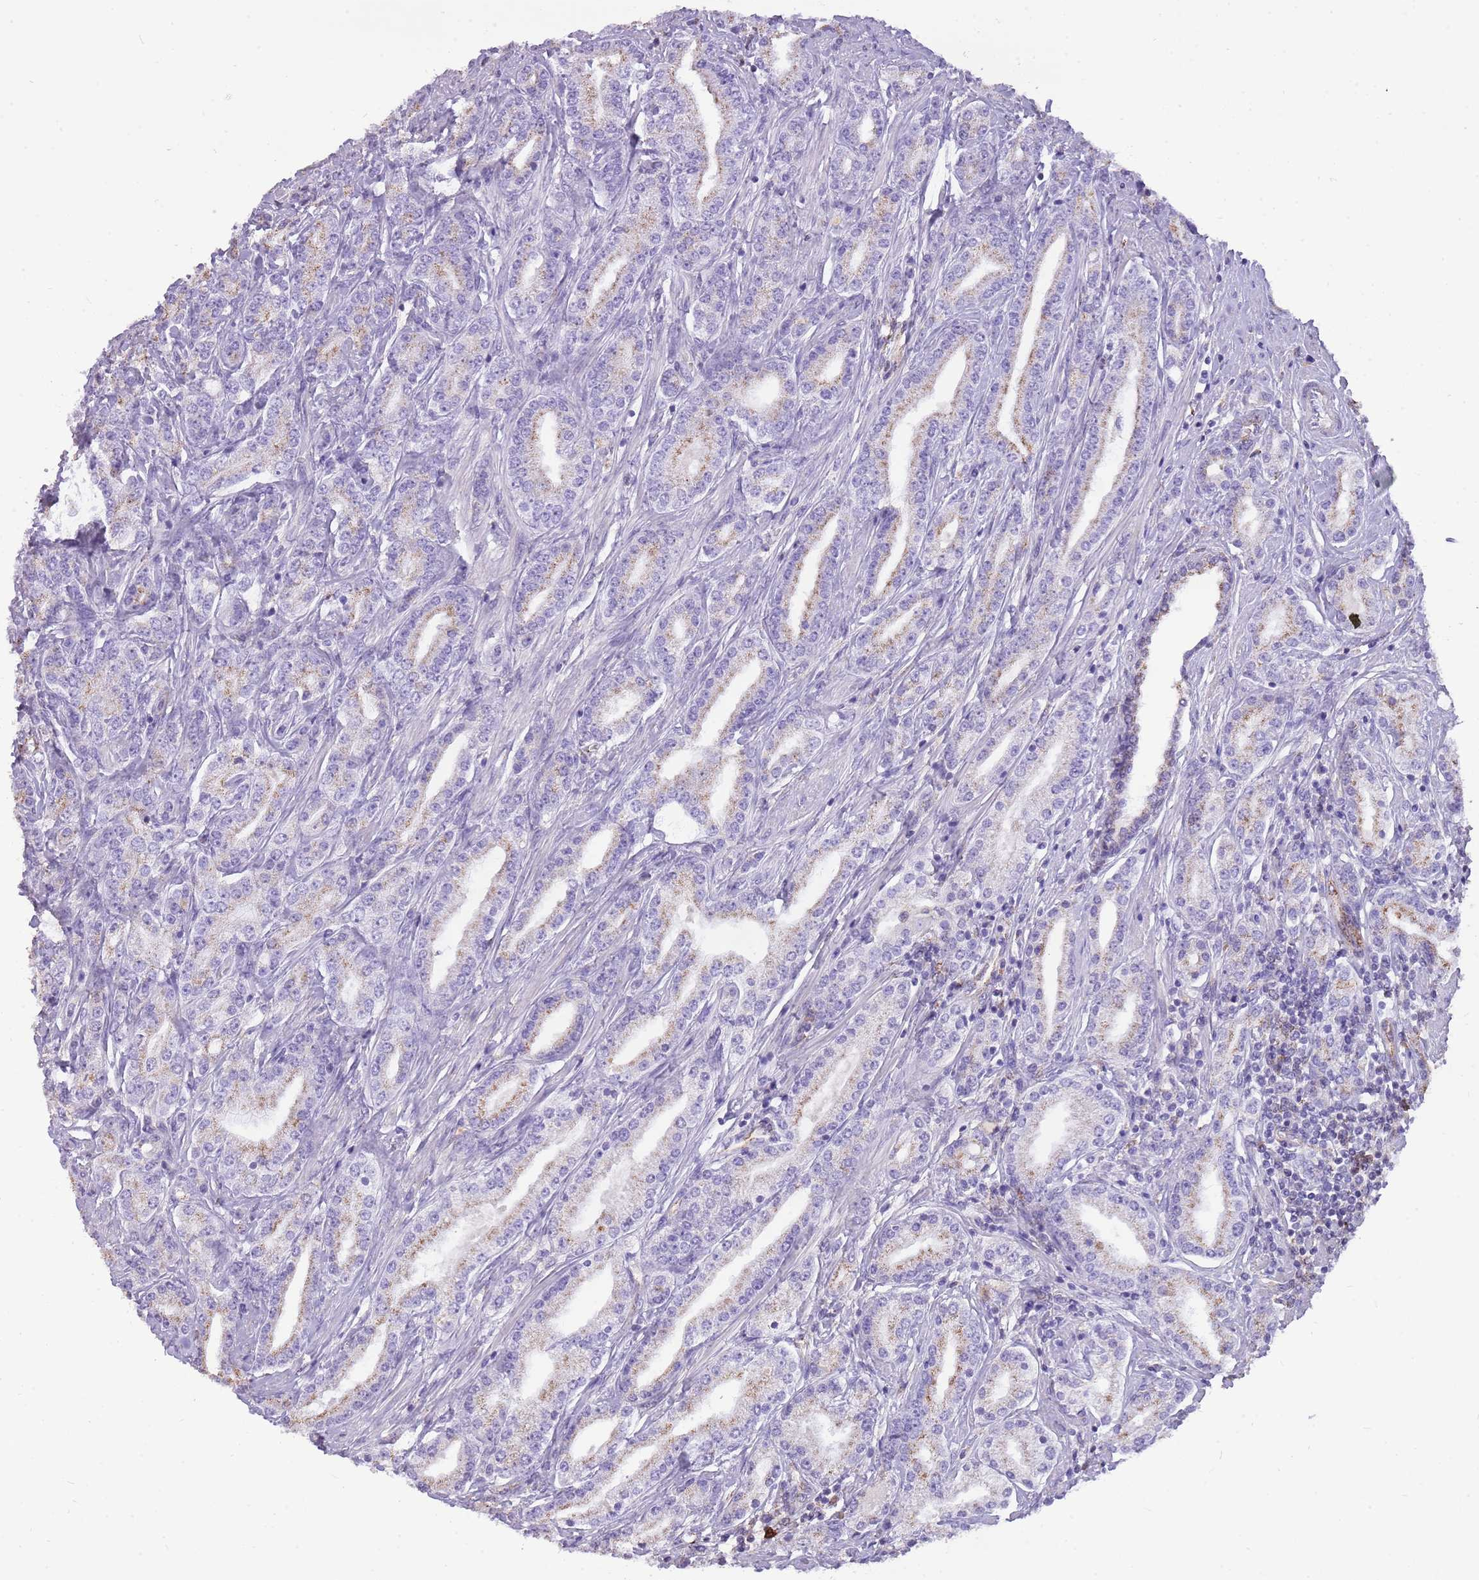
{"staining": {"intensity": "weak", "quantity": "<25%", "location": "cytoplasmic/membranous"}, "tissue": "prostate cancer", "cell_type": "Tumor cells", "image_type": "cancer", "snomed": [{"axis": "morphology", "description": "Adenocarcinoma, High grade"}, {"axis": "topography", "description": "Prostate"}], "caption": "Immunohistochemistry (IHC) image of adenocarcinoma (high-grade) (prostate) stained for a protein (brown), which displays no expression in tumor cells.", "gene": "PCNX1", "patient": {"sex": "male", "age": 66}}